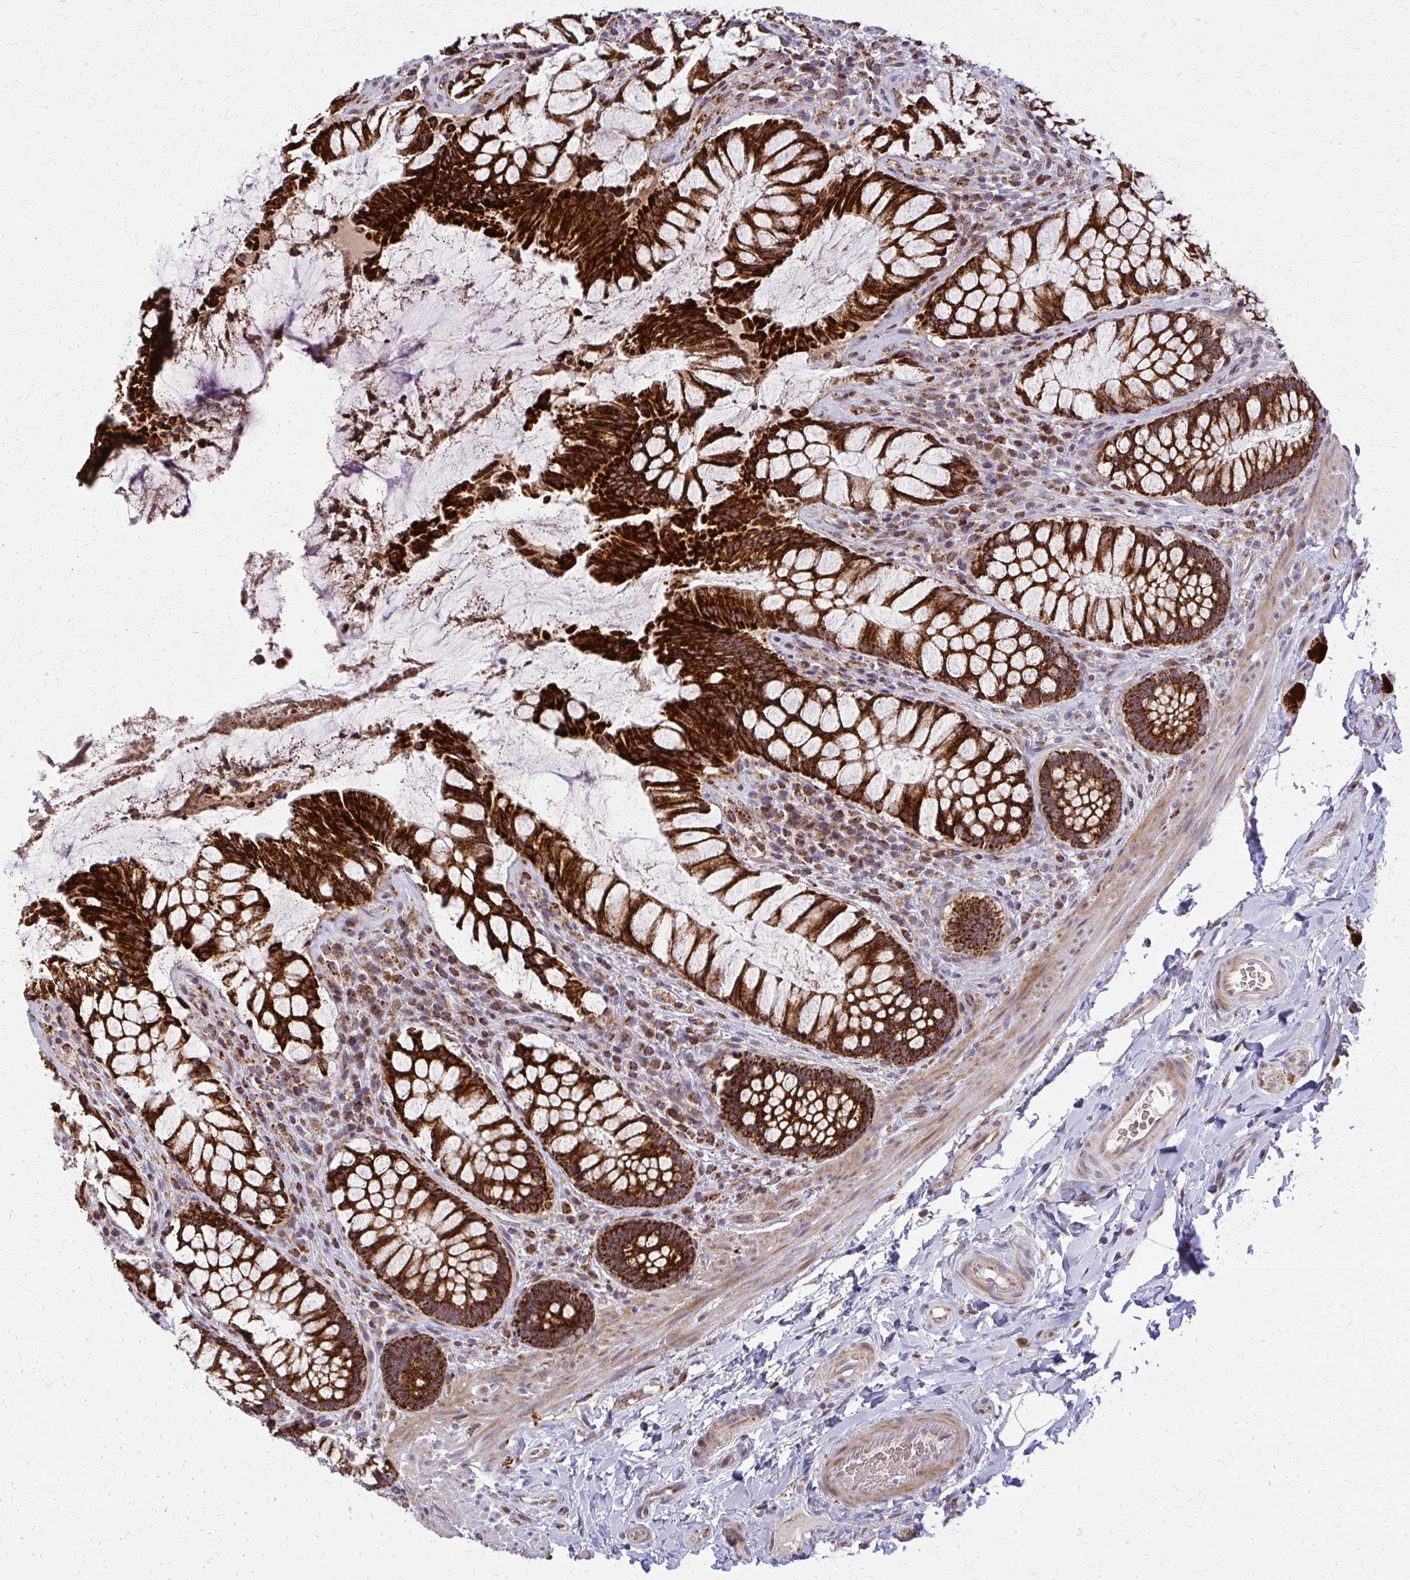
{"staining": {"intensity": "strong", "quantity": ">75%", "location": "cytoplasmic/membranous"}, "tissue": "rectum", "cell_type": "Glandular cells", "image_type": "normal", "snomed": [{"axis": "morphology", "description": "Normal tissue, NOS"}, {"axis": "topography", "description": "Rectum"}], "caption": "Glandular cells demonstrate high levels of strong cytoplasmic/membranous positivity in approximately >75% of cells in benign rectum. Using DAB (brown) and hematoxylin (blue) stains, captured at high magnification using brightfield microscopy.", "gene": "MCCC1", "patient": {"sex": "female", "age": 58}}